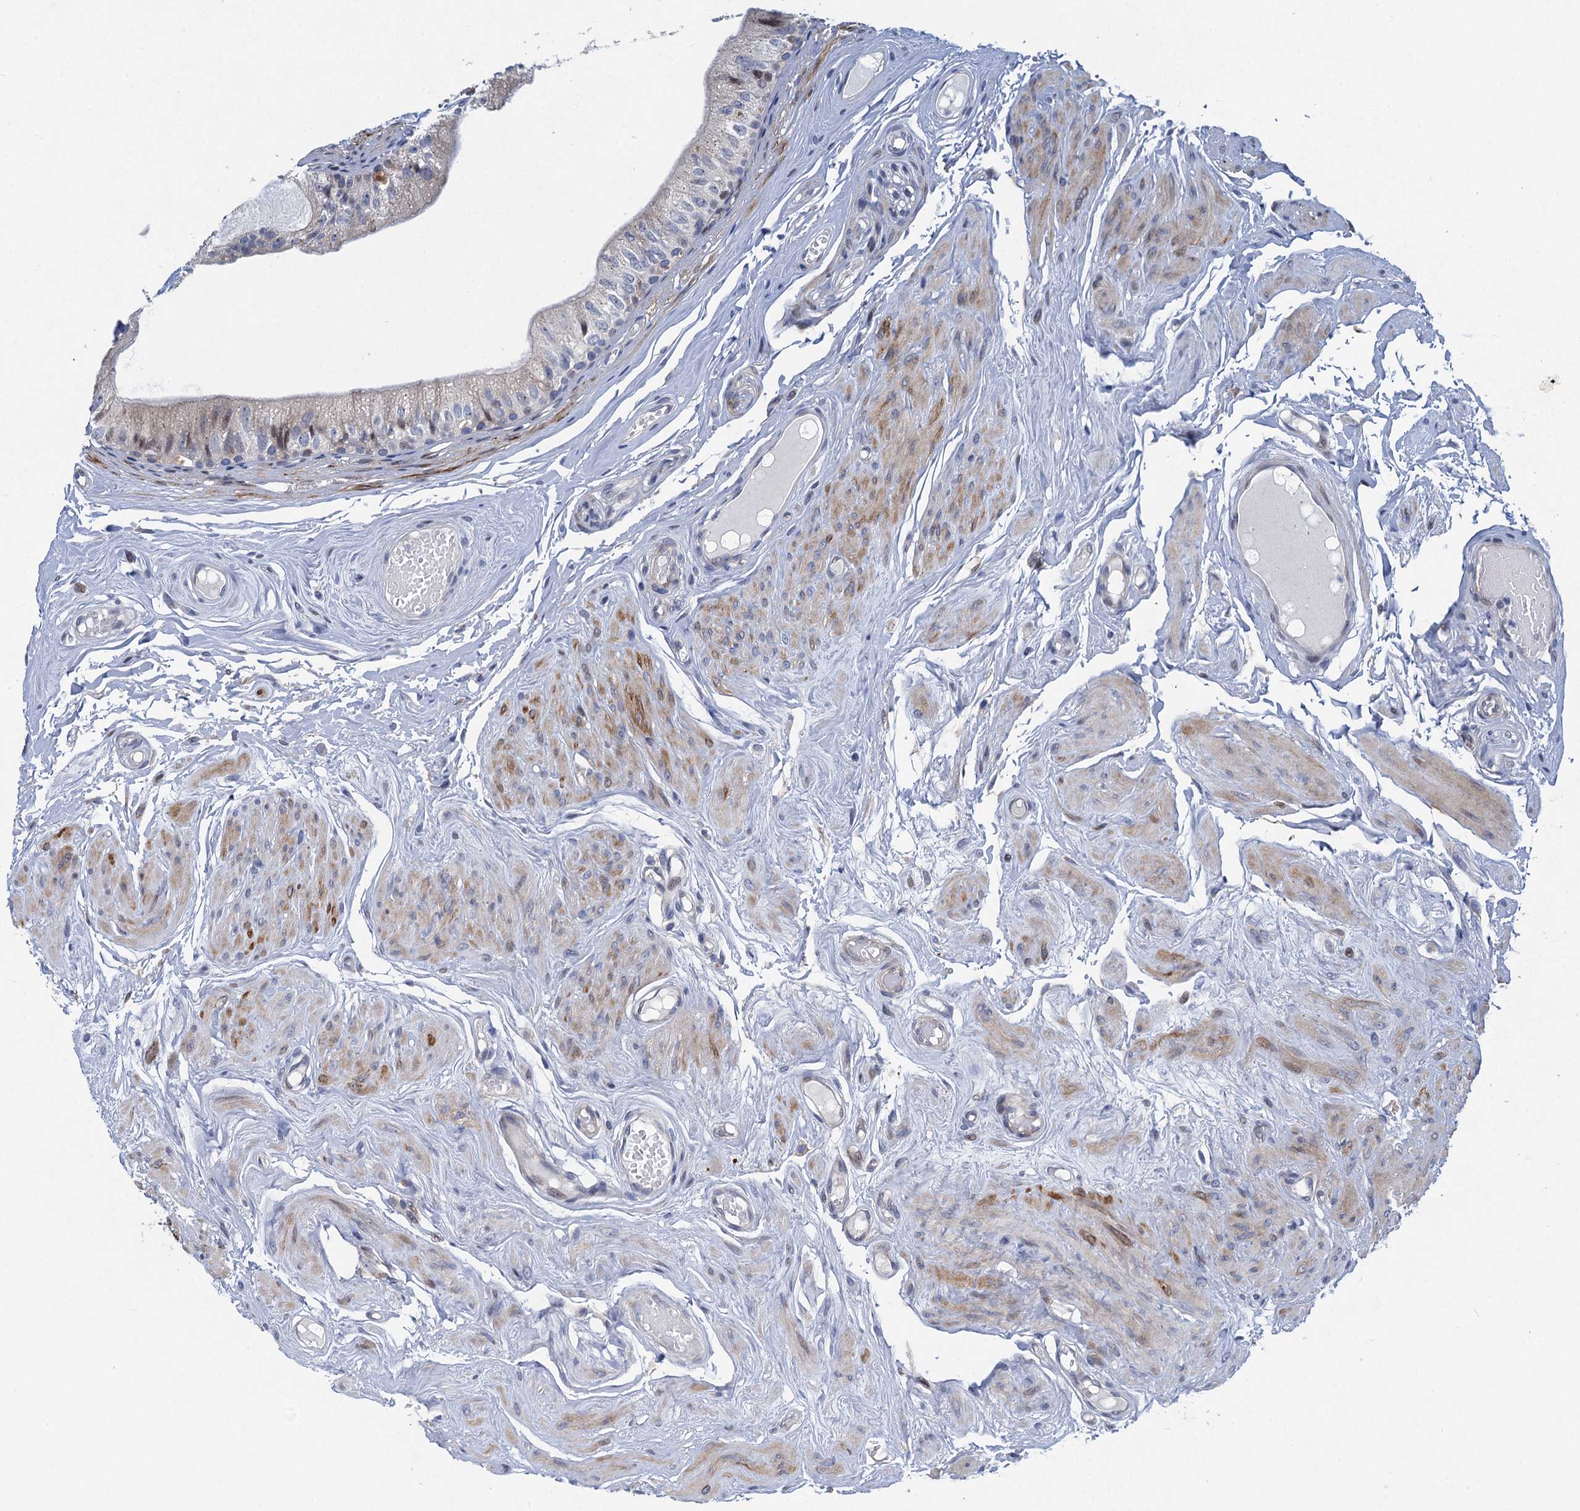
{"staining": {"intensity": "negative", "quantity": "none", "location": "none"}, "tissue": "epididymis", "cell_type": "Glandular cells", "image_type": "normal", "snomed": [{"axis": "morphology", "description": "Normal tissue, NOS"}, {"axis": "topography", "description": "Epididymis"}], "caption": "An immunohistochemistry (IHC) histopathology image of unremarkable epididymis is shown. There is no staining in glandular cells of epididymis.", "gene": "QPCTL", "patient": {"sex": "male", "age": 79}}